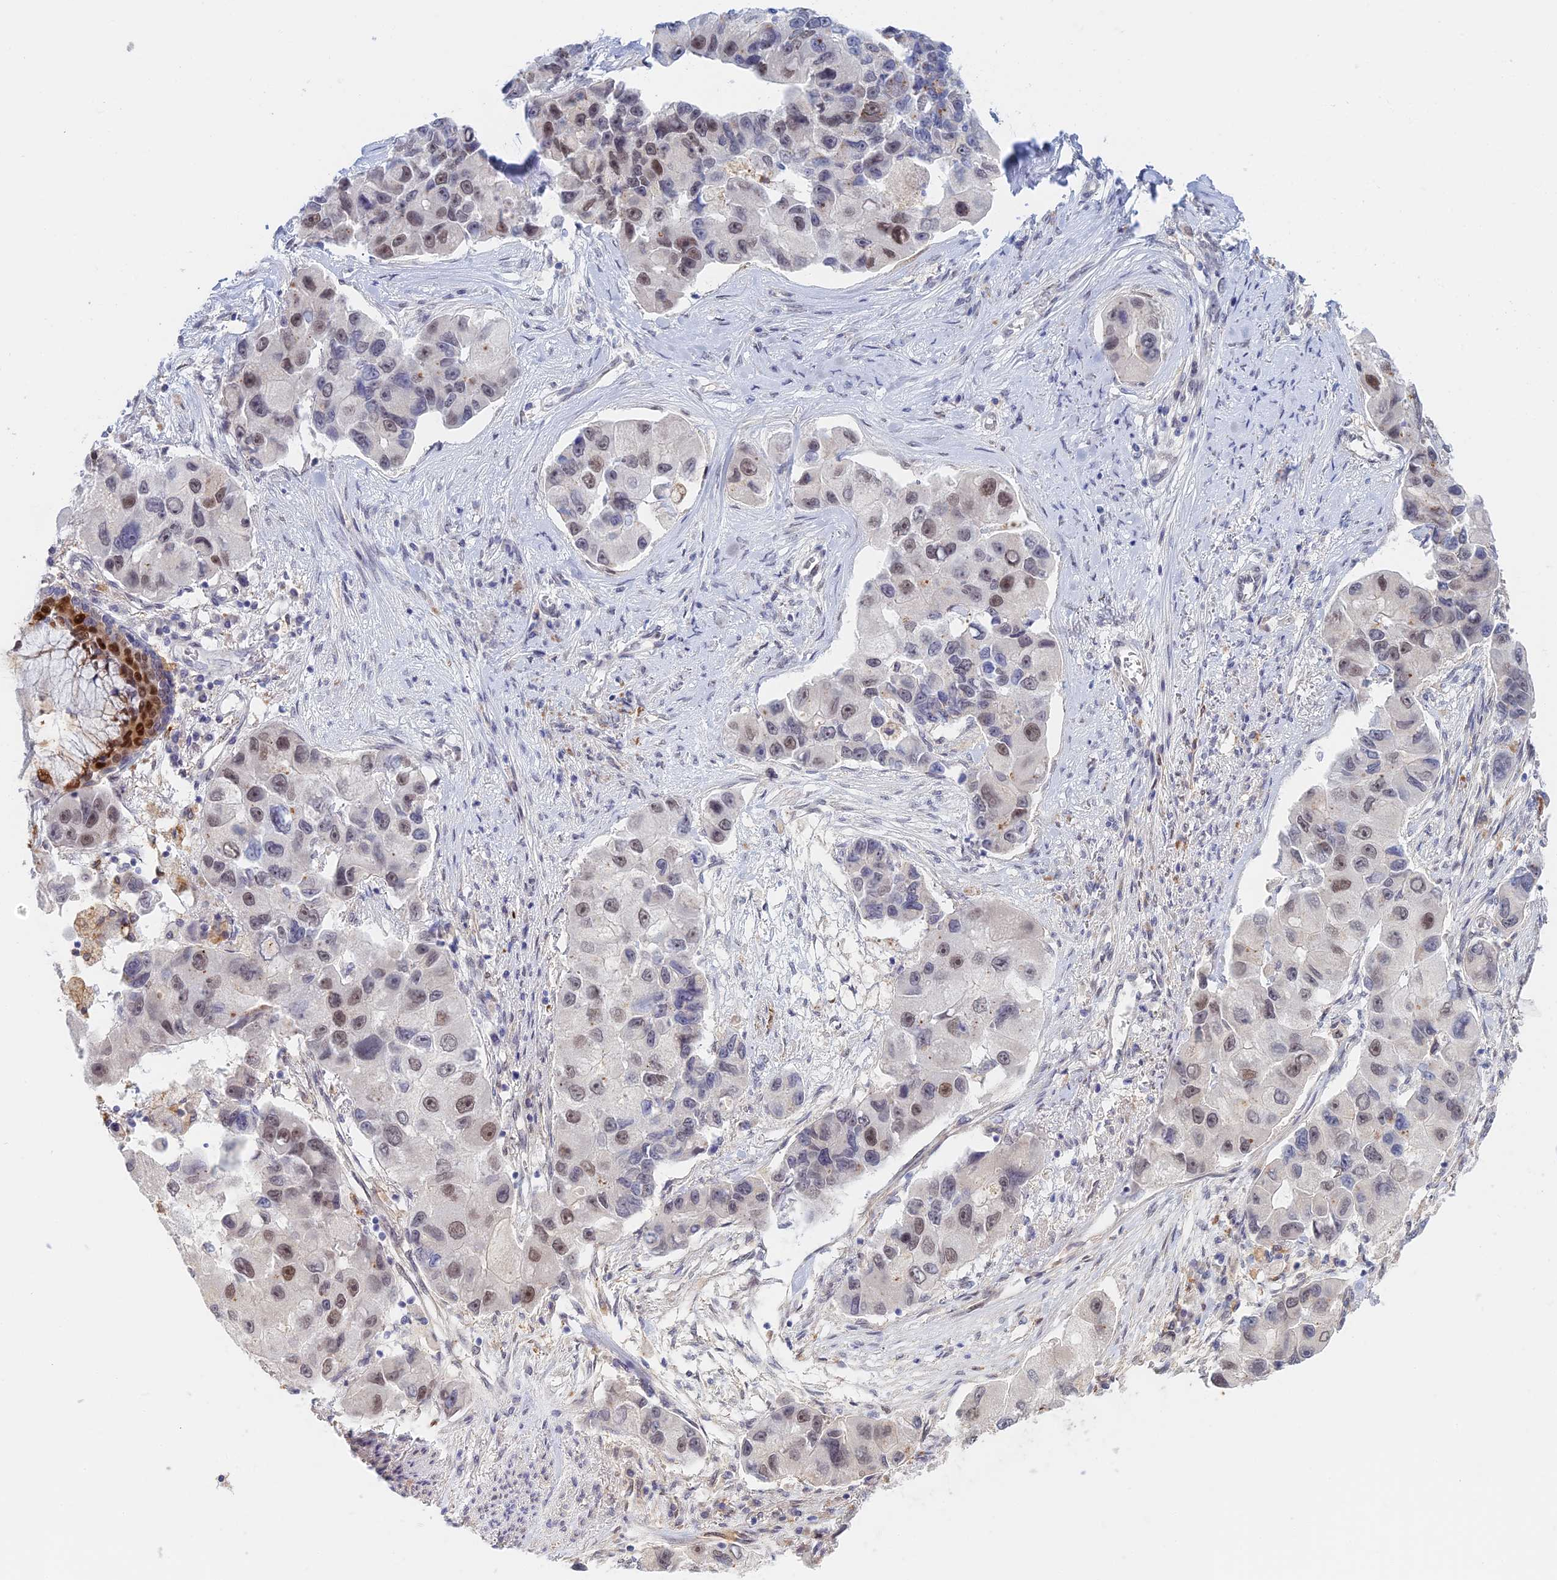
{"staining": {"intensity": "weak", "quantity": "25%-75%", "location": "nuclear"}, "tissue": "lung cancer", "cell_type": "Tumor cells", "image_type": "cancer", "snomed": [{"axis": "morphology", "description": "Adenocarcinoma, NOS"}, {"axis": "topography", "description": "Lung"}], "caption": "Immunohistochemical staining of human lung adenocarcinoma shows weak nuclear protein staining in about 25%-75% of tumor cells.", "gene": "ZUP1", "patient": {"sex": "female", "age": 54}}